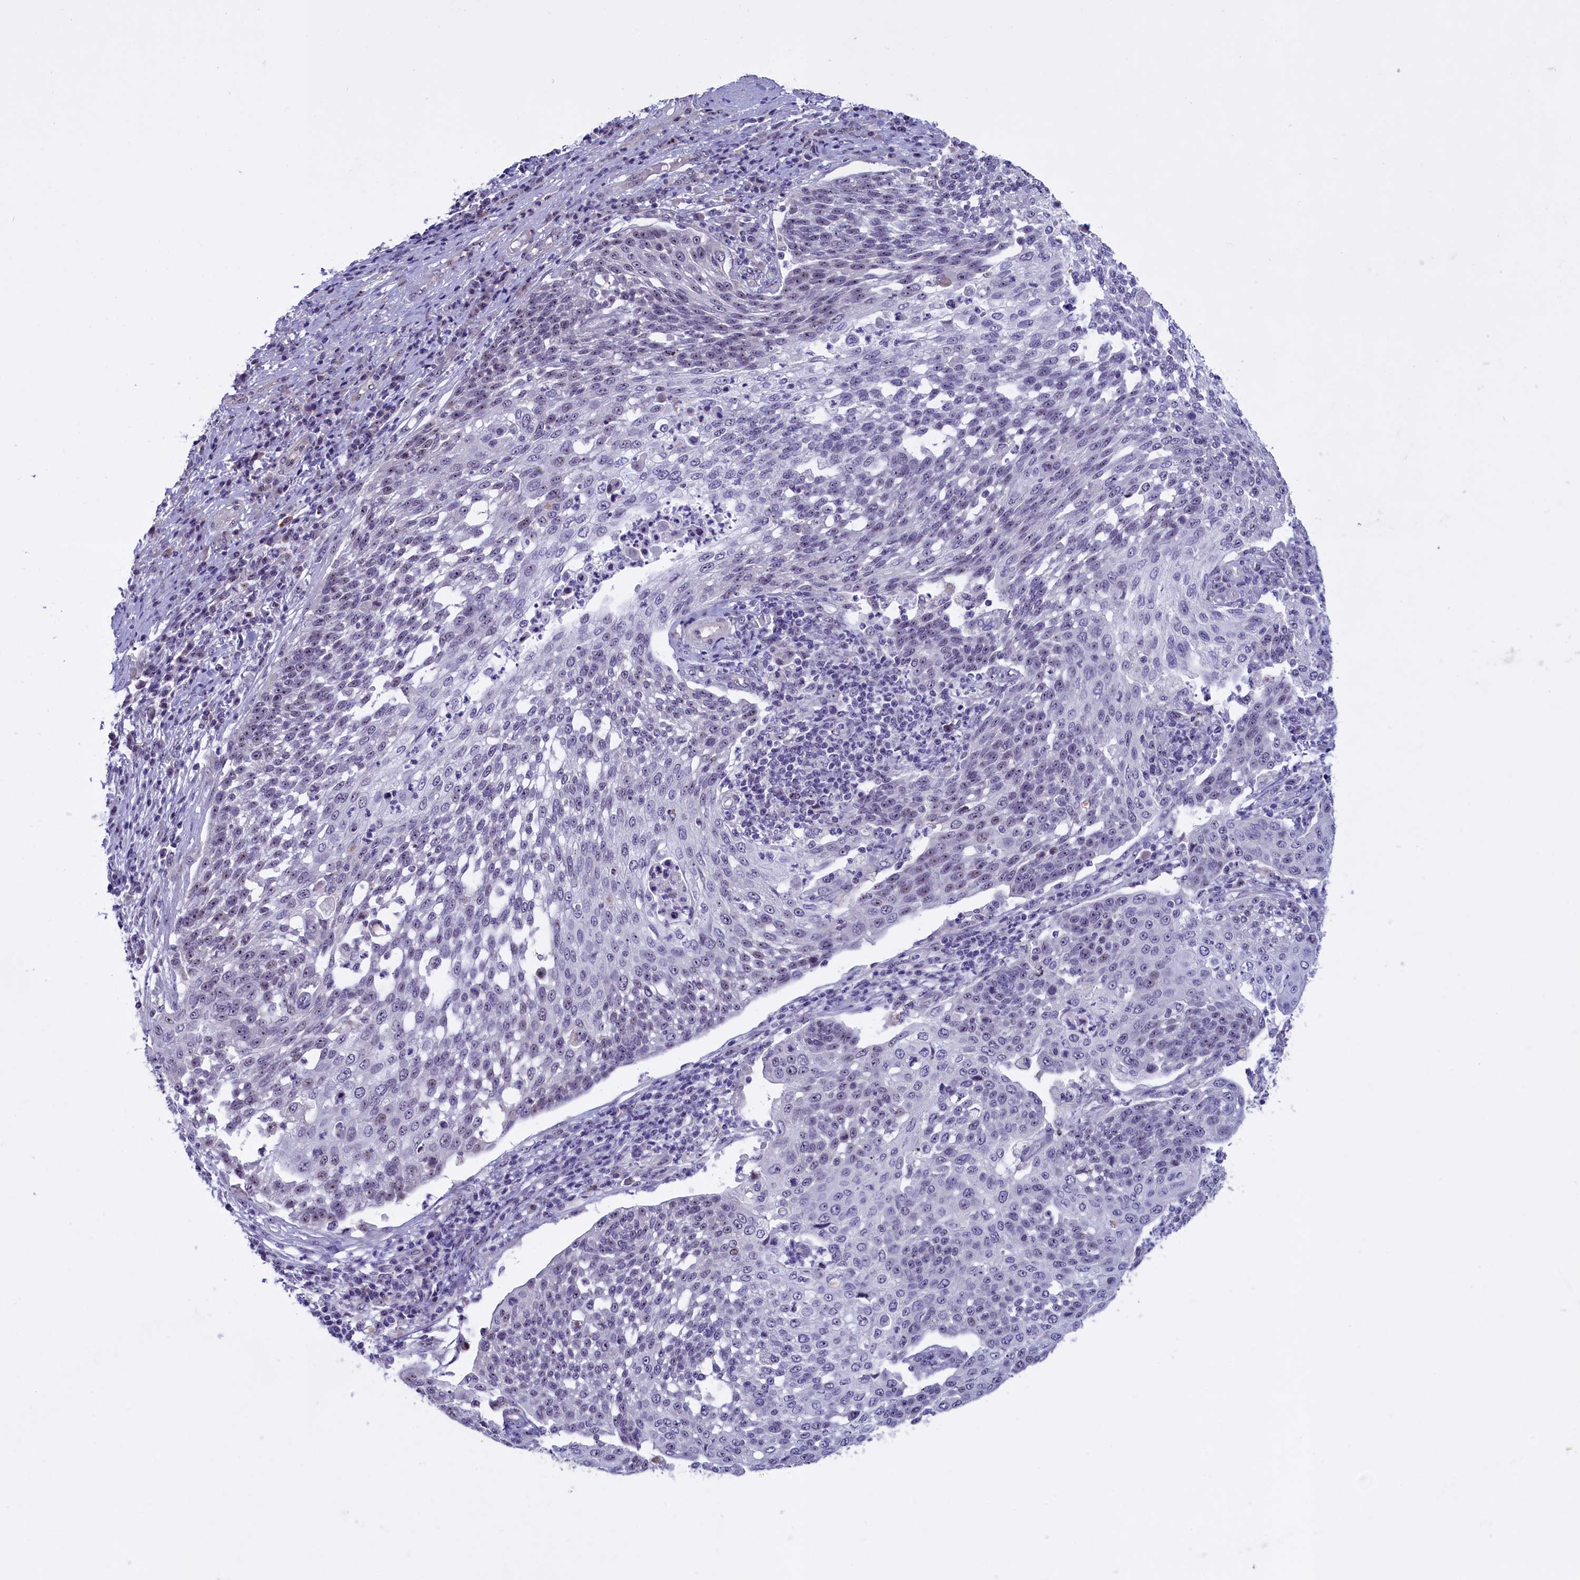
{"staining": {"intensity": "weak", "quantity": "<25%", "location": "nuclear"}, "tissue": "cervical cancer", "cell_type": "Tumor cells", "image_type": "cancer", "snomed": [{"axis": "morphology", "description": "Squamous cell carcinoma, NOS"}, {"axis": "topography", "description": "Cervix"}], "caption": "High magnification brightfield microscopy of cervical cancer (squamous cell carcinoma) stained with DAB (3,3'-diaminobenzidine) (brown) and counterstained with hematoxylin (blue): tumor cells show no significant staining. Nuclei are stained in blue.", "gene": "TBL3", "patient": {"sex": "female", "age": 34}}